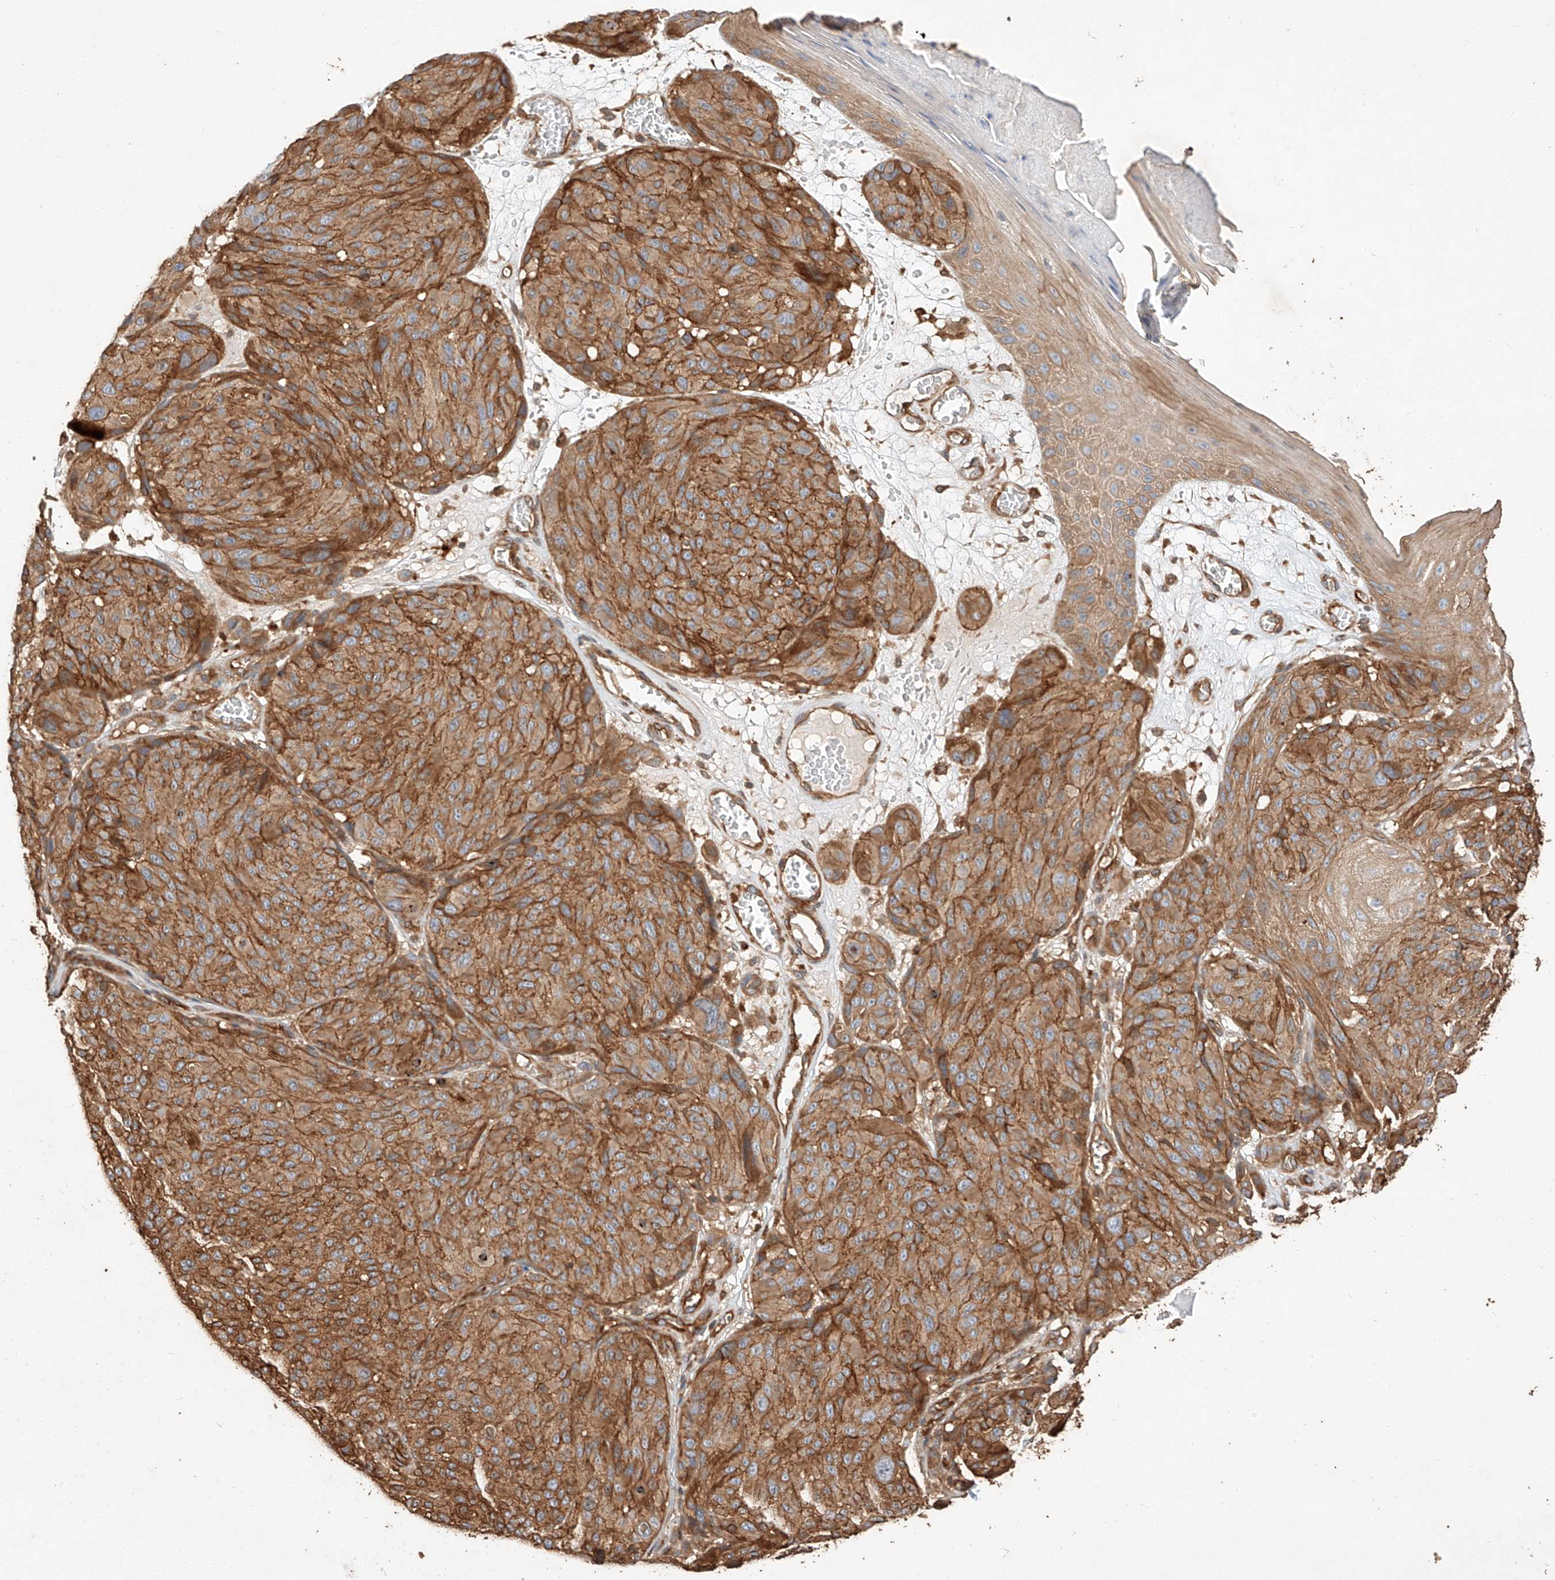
{"staining": {"intensity": "moderate", "quantity": ">75%", "location": "cytoplasmic/membranous"}, "tissue": "melanoma", "cell_type": "Tumor cells", "image_type": "cancer", "snomed": [{"axis": "morphology", "description": "Malignant melanoma, NOS"}, {"axis": "topography", "description": "Skin"}], "caption": "Melanoma stained for a protein shows moderate cytoplasmic/membranous positivity in tumor cells.", "gene": "GHDC", "patient": {"sex": "male", "age": 83}}